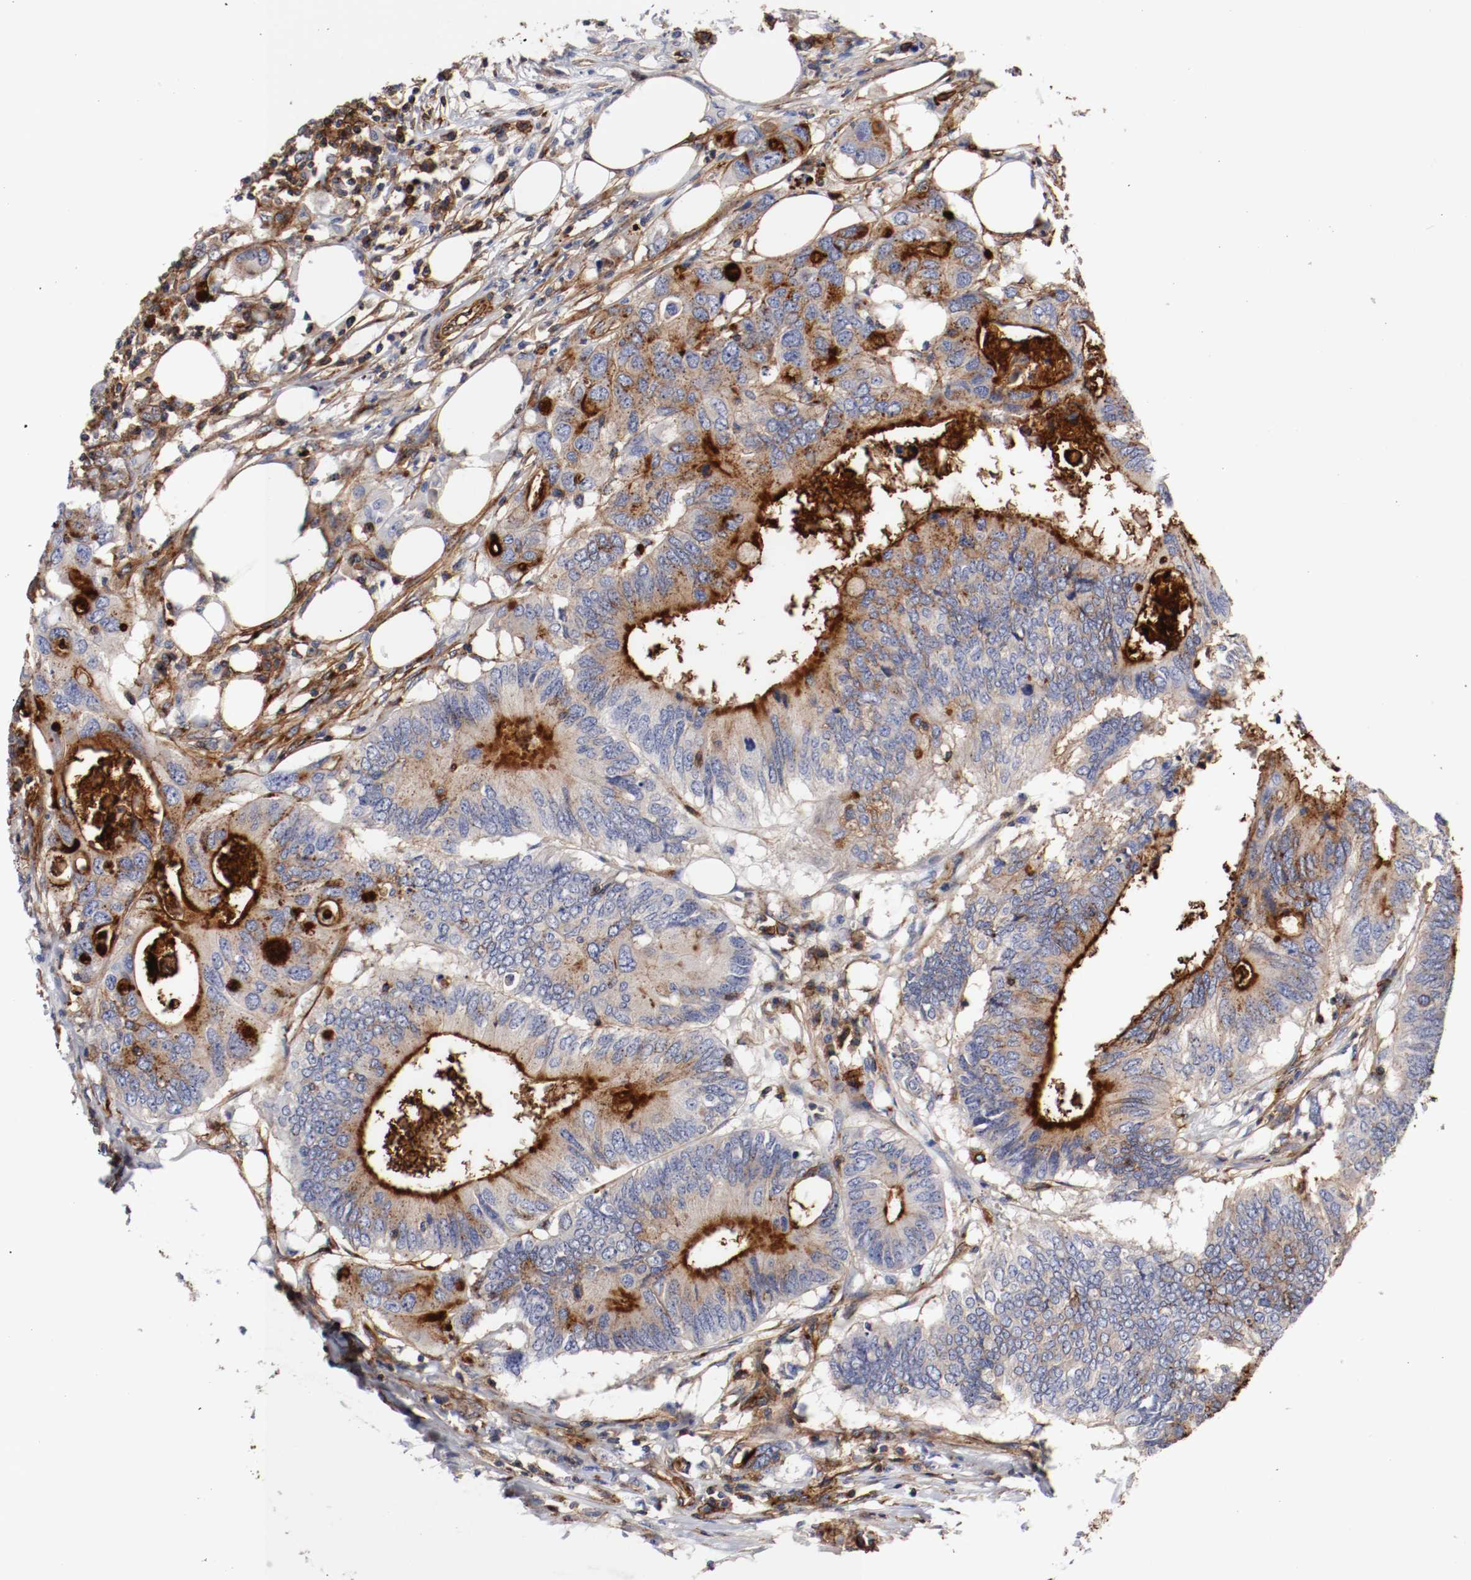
{"staining": {"intensity": "strong", "quantity": "25%-75%", "location": "cytoplasmic/membranous"}, "tissue": "colorectal cancer", "cell_type": "Tumor cells", "image_type": "cancer", "snomed": [{"axis": "morphology", "description": "Adenocarcinoma, NOS"}, {"axis": "topography", "description": "Colon"}], "caption": "Immunohistochemistry (DAB) staining of human adenocarcinoma (colorectal) exhibits strong cytoplasmic/membranous protein staining in about 25%-75% of tumor cells. Ihc stains the protein in brown and the nuclei are stained blue.", "gene": "IFITM1", "patient": {"sex": "male", "age": 71}}